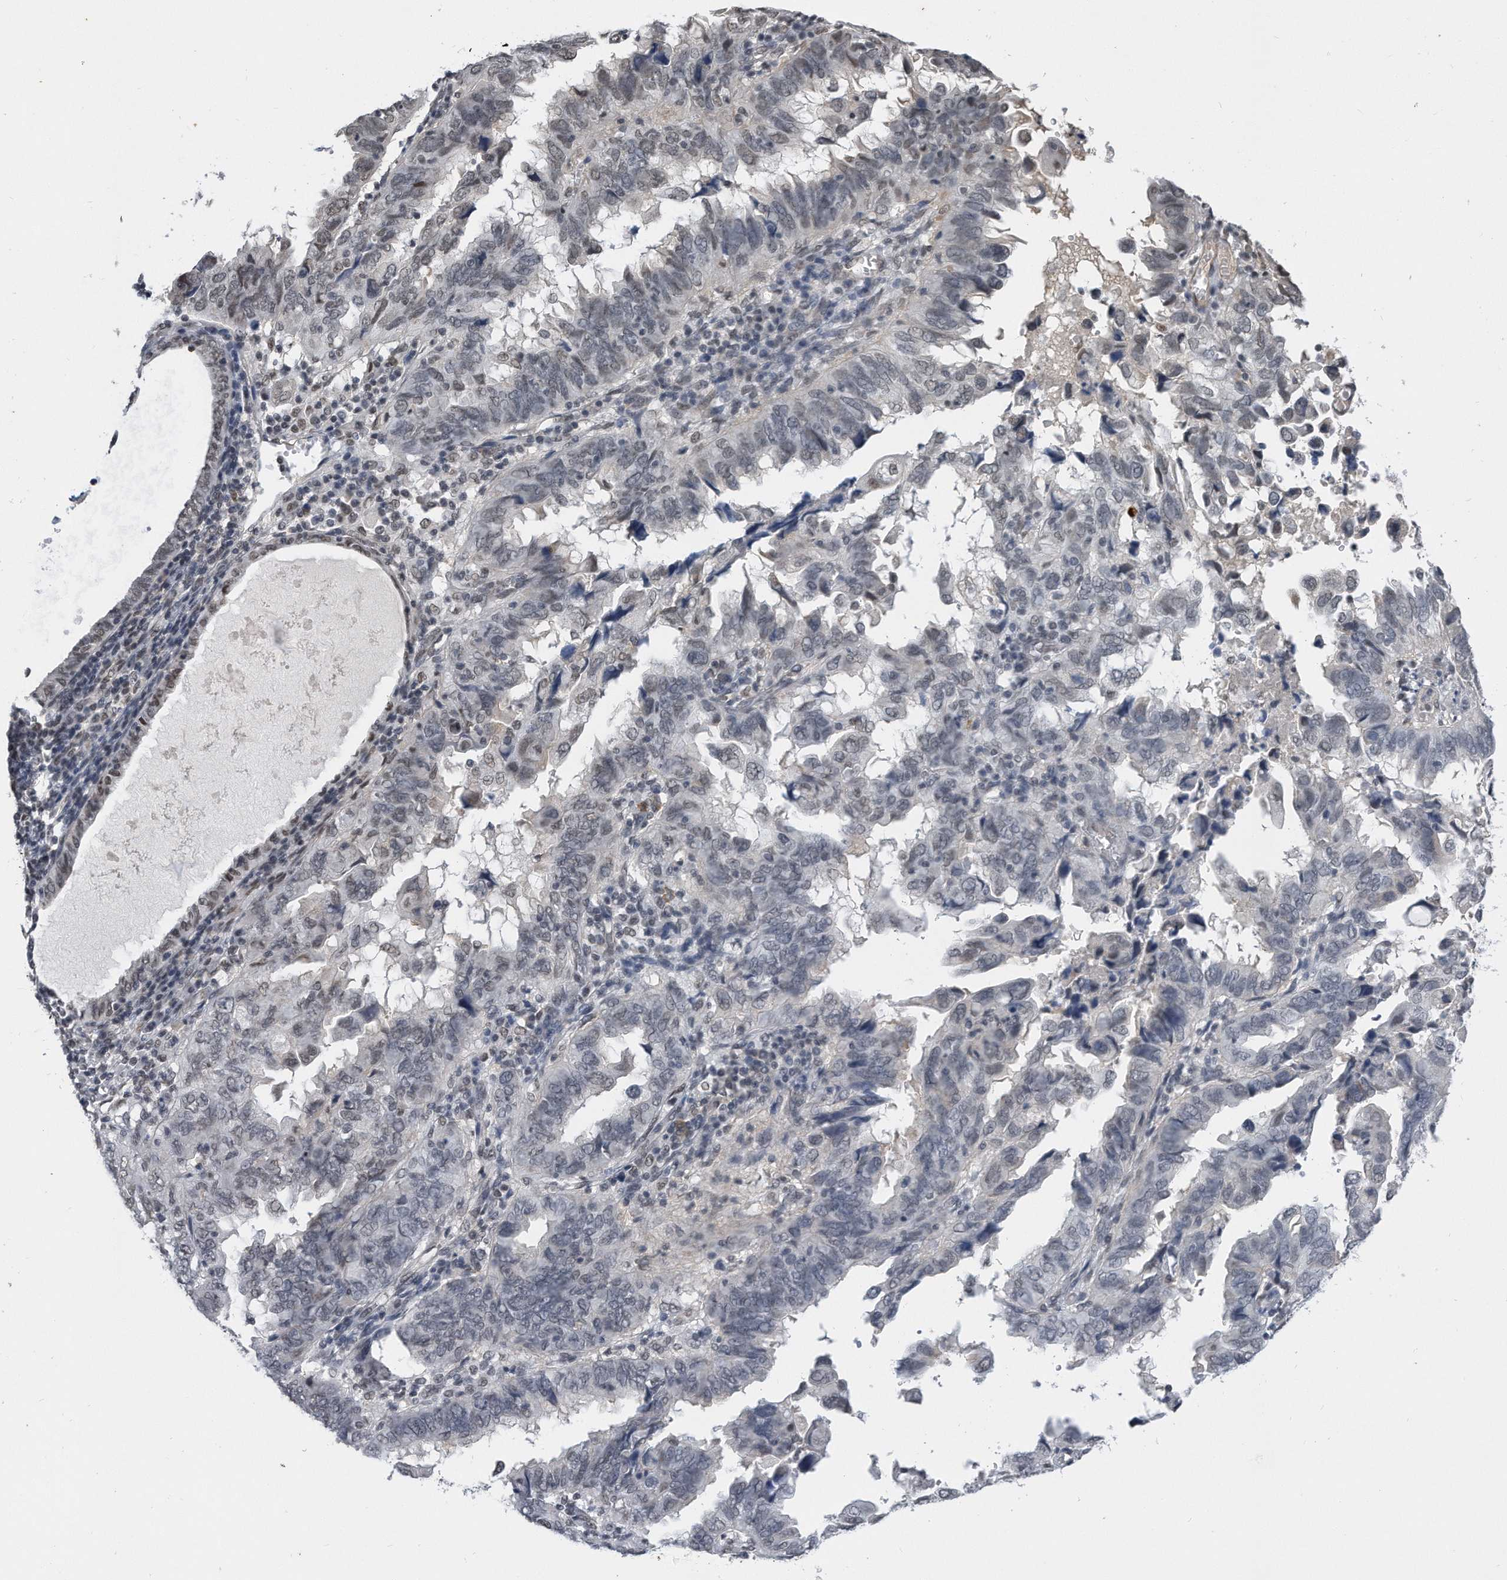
{"staining": {"intensity": "negative", "quantity": "none", "location": "none"}, "tissue": "endometrial cancer", "cell_type": "Tumor cells", "image_type": "cancer", "snomed": [{"axis": "morphology", "description": "Adenocarcinoma, NOS"}, {"axis": "topography", "description": "Uterus"}], "caption": "Immunohistochemistry (IHC) micrograph of endometrial cancer stained for a protein (brown), which displays no positivity in tumor cells.", "gene": "TP53INP1", "patient": {"sex": "female", "age": 77}}